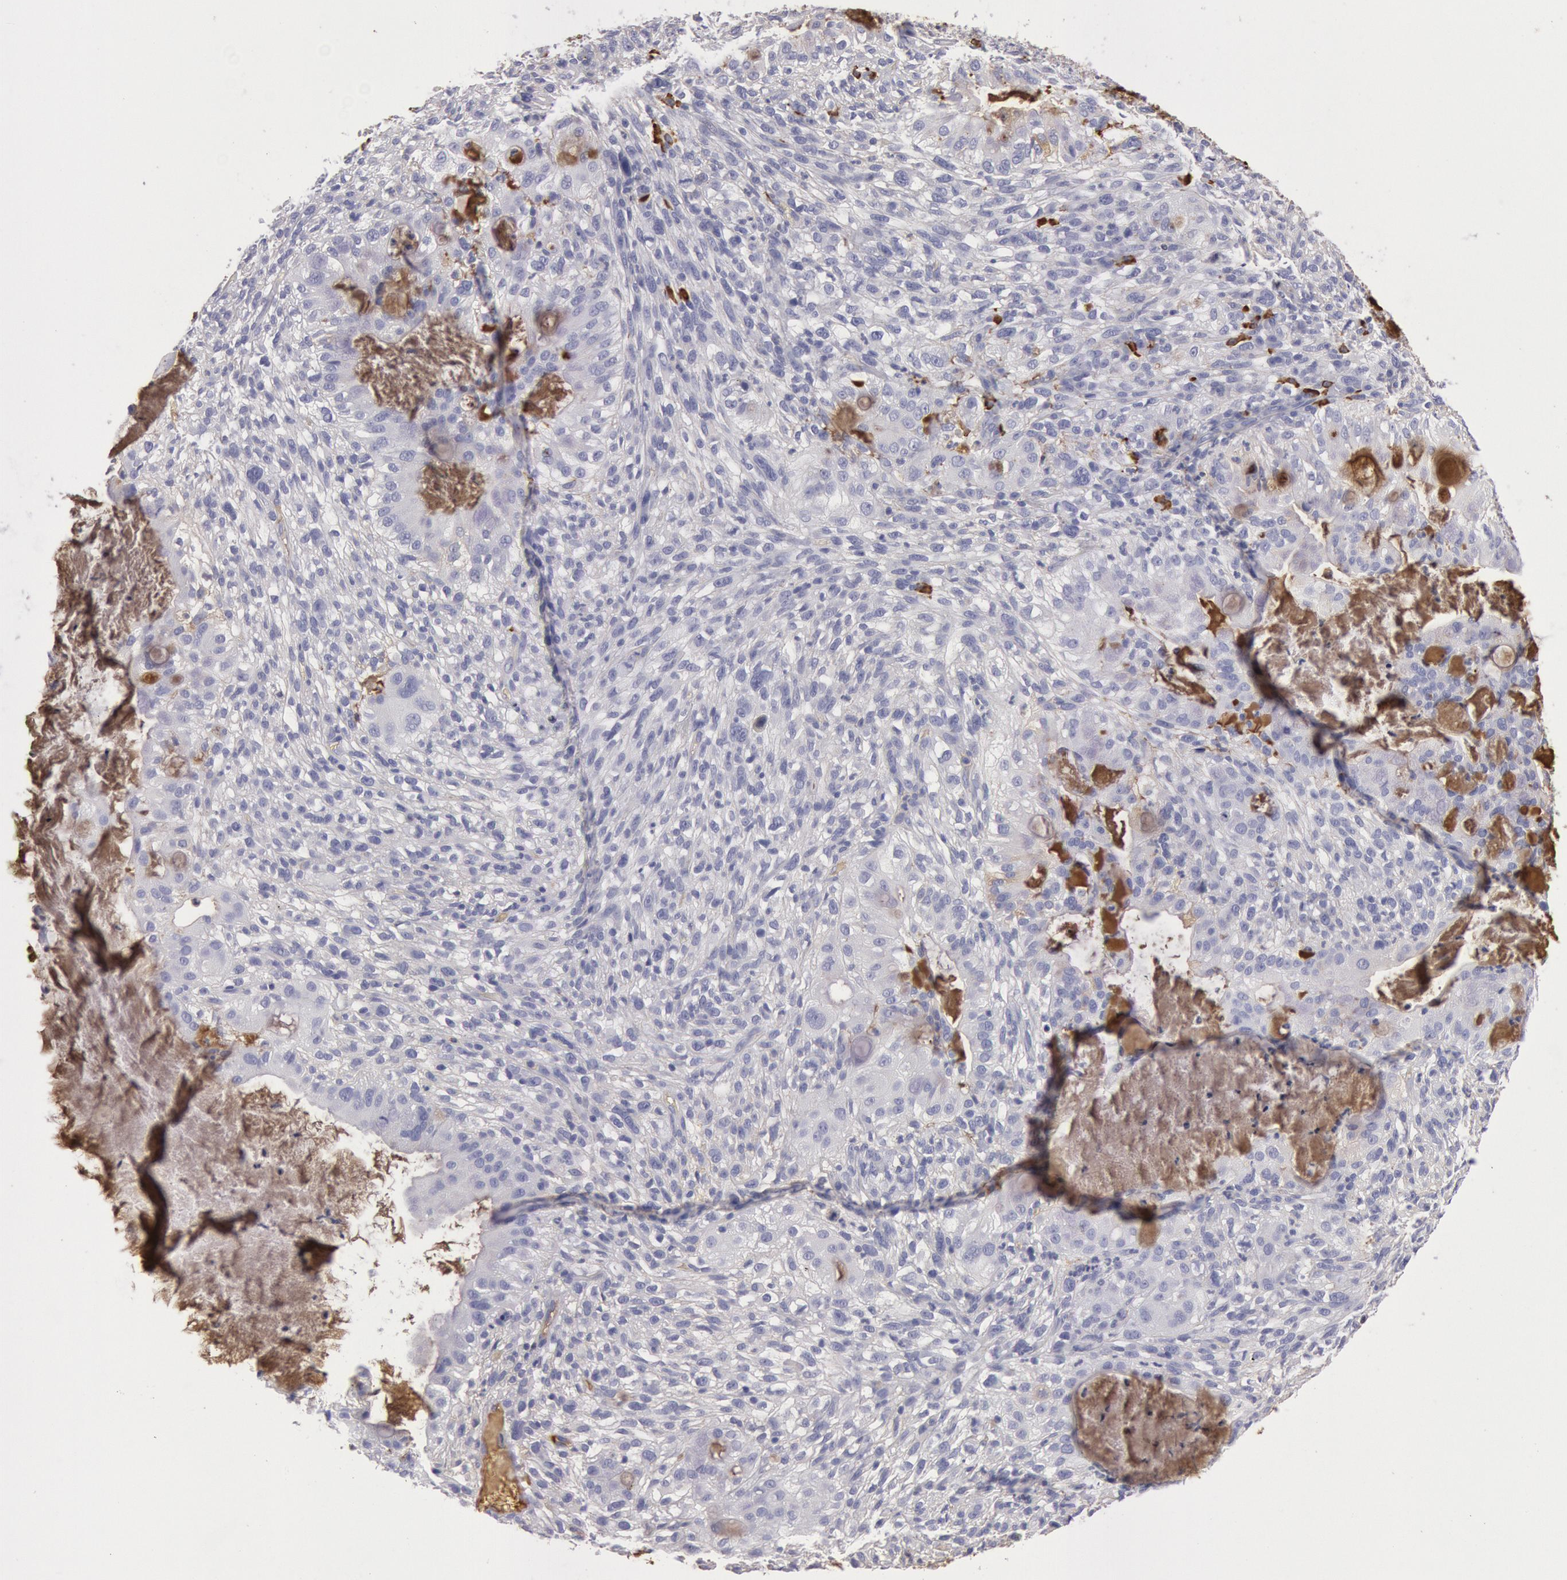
{"staining": {"intensity": "weak", "quantity": "25%-75%", "location": "cytoplasmic/membranous"}, "tissue": "cervical cancer", "cell_type": "Tumor cells", "image_type": "cancer", "snomed": [{"axis": "morphology", "description": "Adenocarcinoma, NOS"}, {"axis": "topography", "description": "Cervix"}], "caption": "The immunohistochemical stain shows weak cytoplasmic/membranous expression in tumor cells of cervical cancer (adenocarcinoma) tissue.", "gene": "IGHA1", "patient": {"sex": "female", "age": 41}}